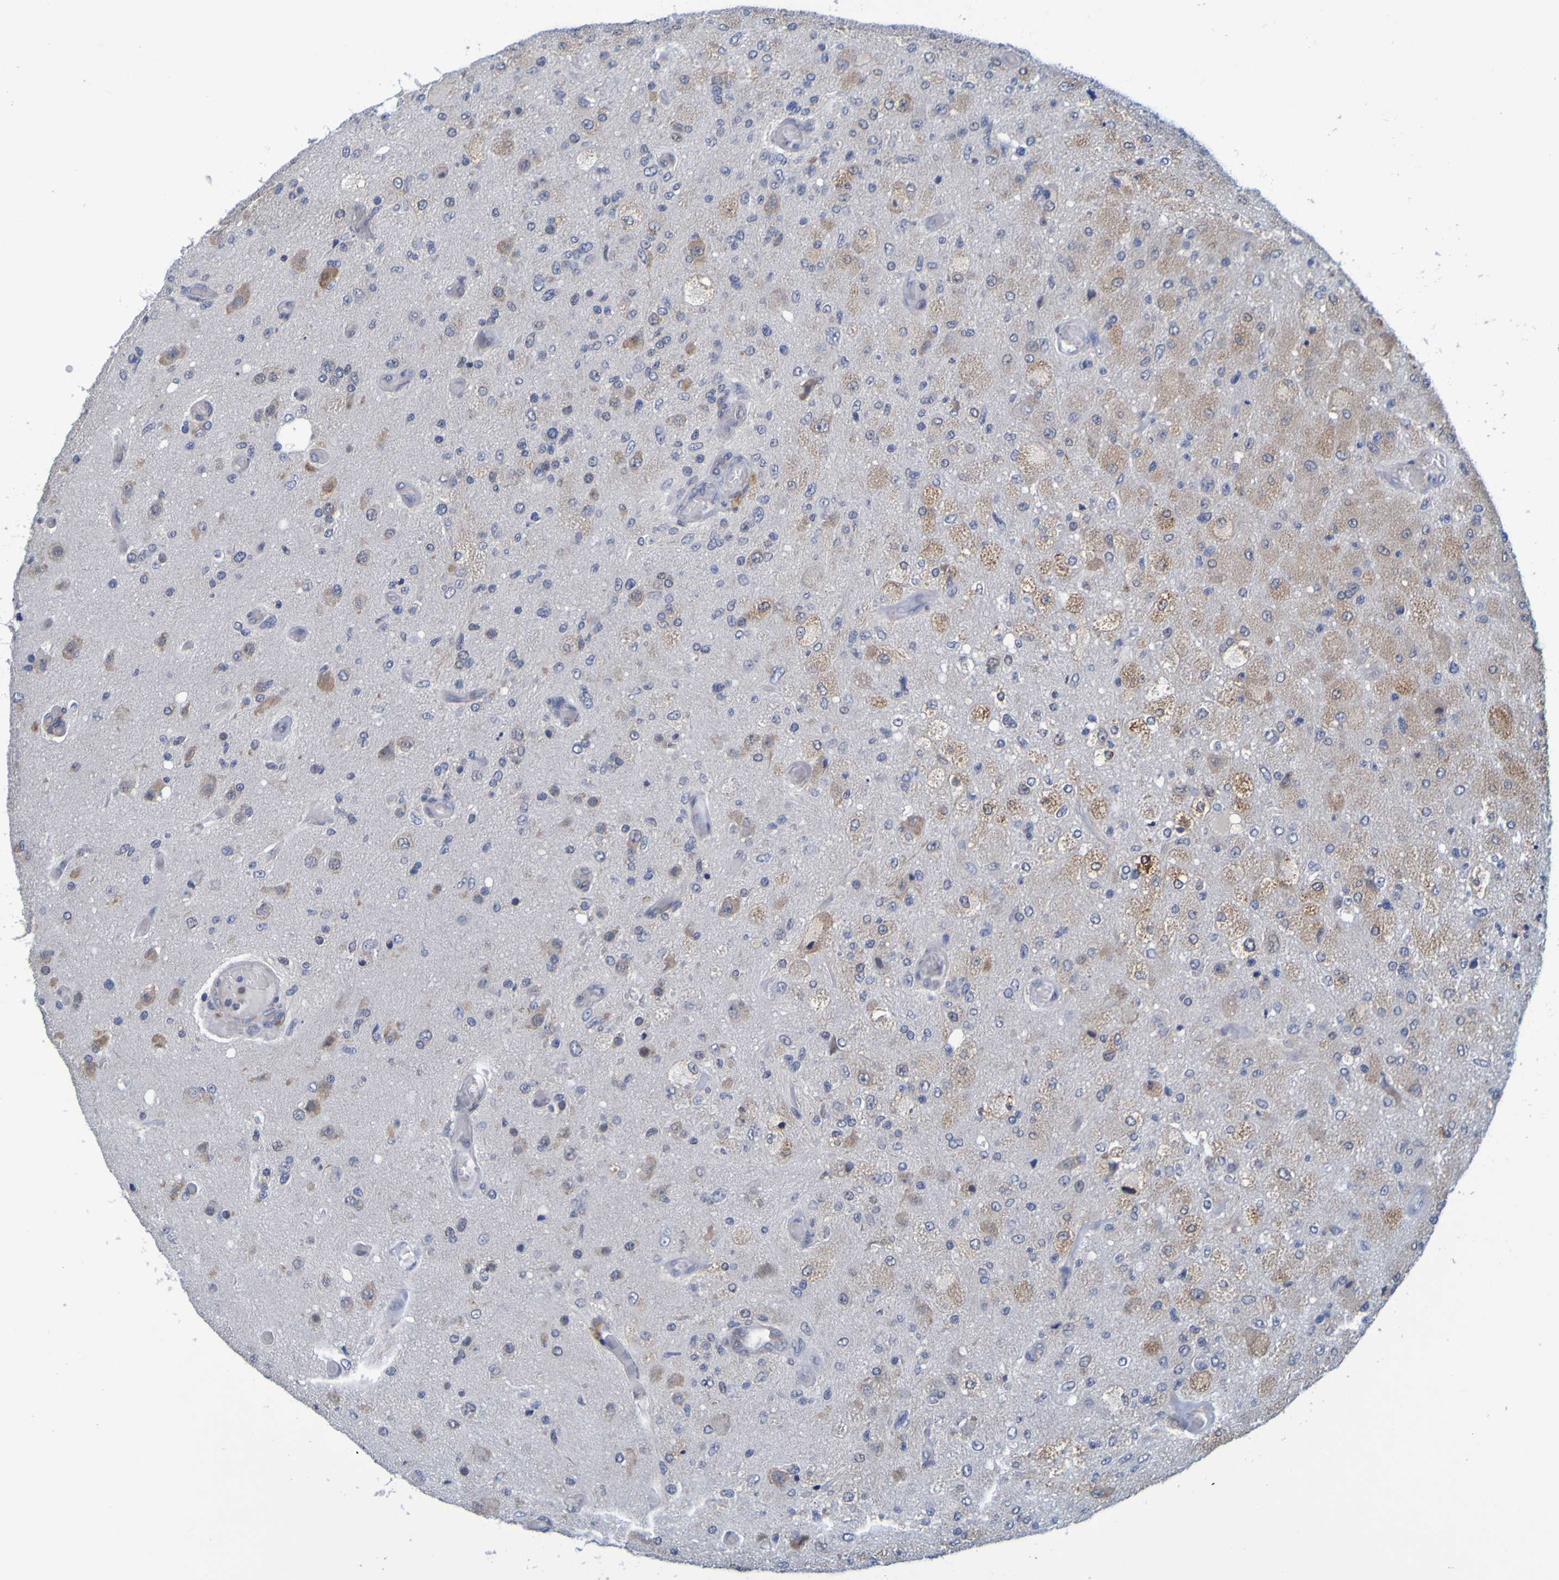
{"staining": {"intensity": "moderate", "quantity": "<25%", "location": "cytoplasmic/membranous"}, "tissue": "glioma", "cell_type": "Tumor cells", "image_type": "cancer", "snomed": [{"axis": "morphology", "description": "Normal tissue, NOS"}, {"axis": "morphology", "description": "Glioma, malignant, High grade"}, {"axis": "topography", "description": "Cerebral cortex"}], "caption": "Human glioma stained with a protein marker displays moderate staining in tumor cells.", "gene": "SIL1", "patient": {"sex": "male", "age": 77}}